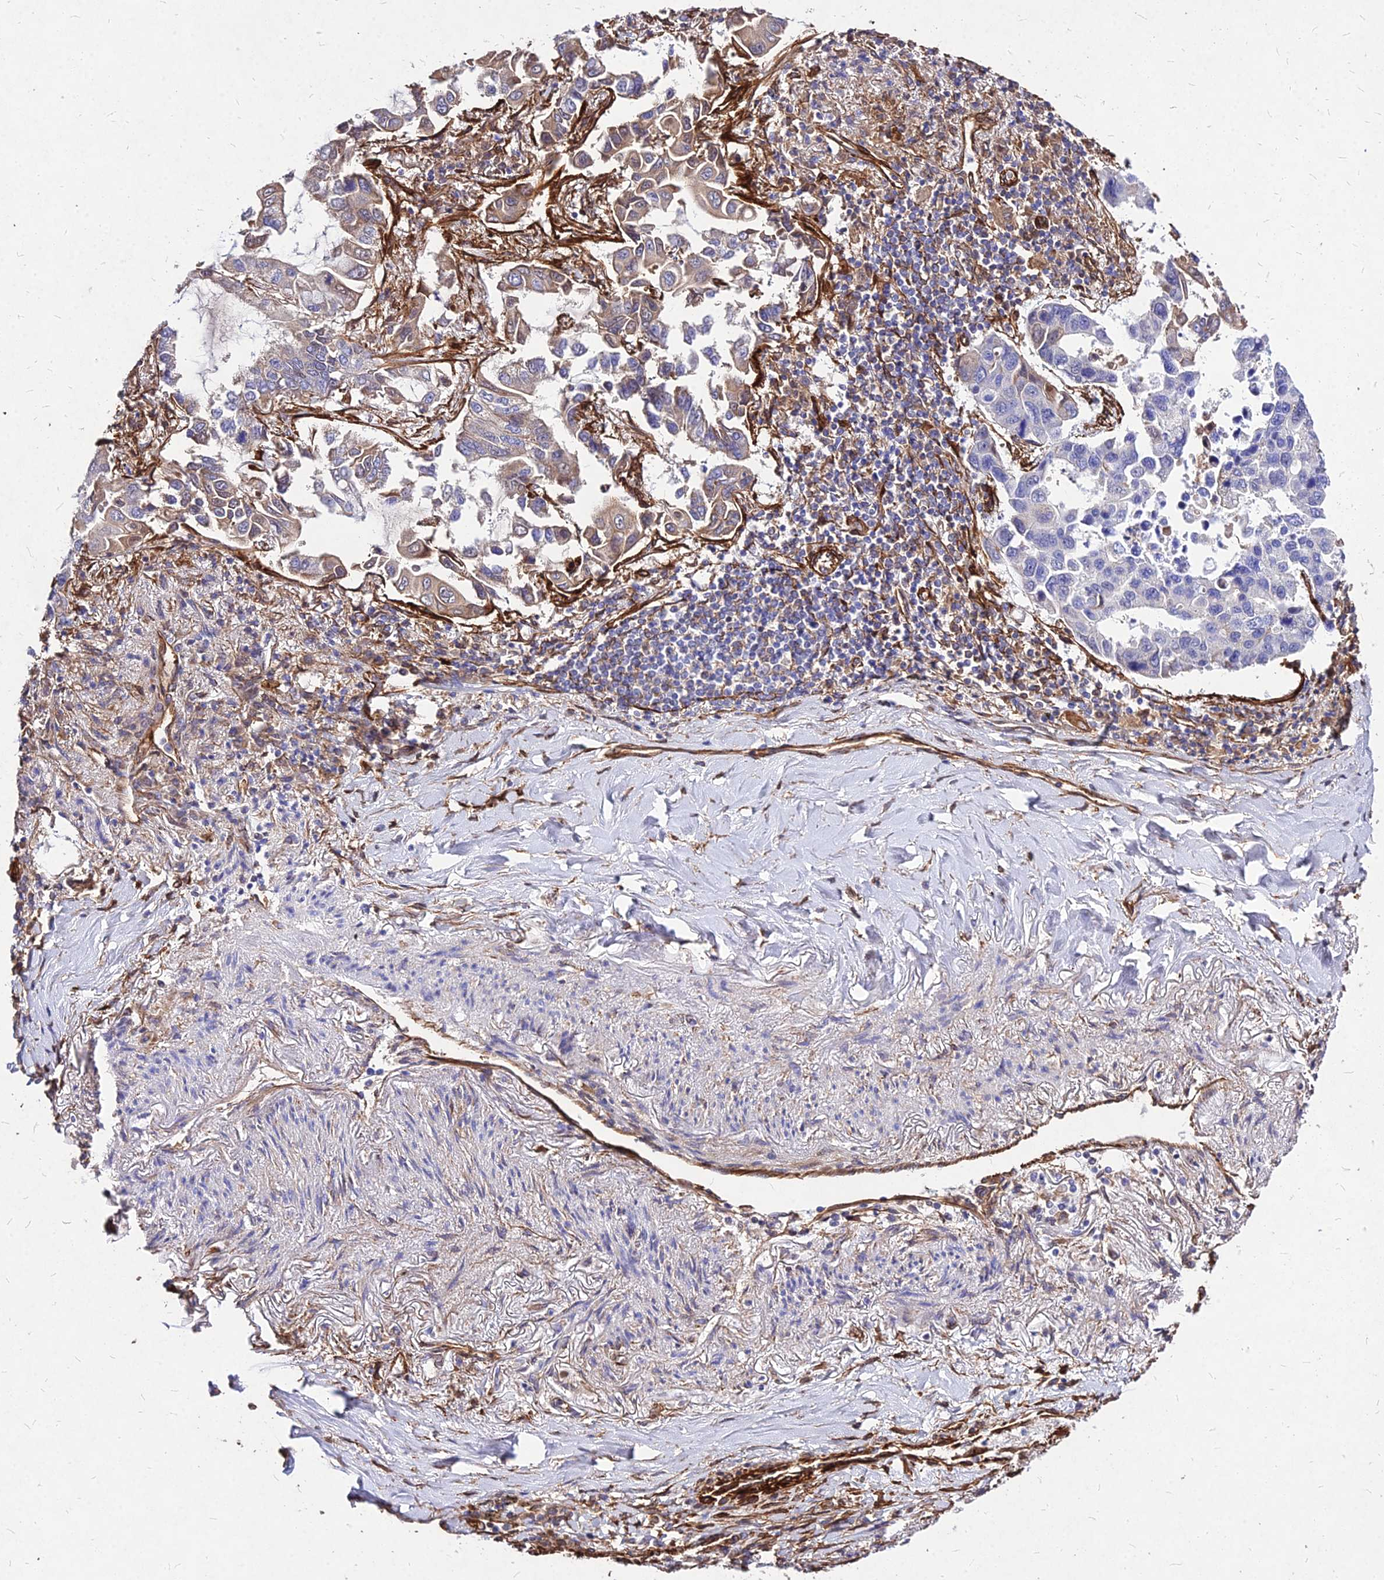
{"staining": {"intensity": "moderate", "quantity": "25%-75%", "location": "cytoplasmic/membranous"}, "tissue": "lung cancer", "cell_type": "Tumor cells", "image_type": "cancer", "snomed": [{"axis": "morphology", "description": "Adenocarcinoma, NOS"}, {"axis": "topography", "description": "Lung"}], "caption": "Immunohistochemistry staining of lung cancer, which shows medium levels of moderate cytoplasmic/membranous positivity in approximately 25%-75% of tumor cells indicating moderate cytoplasmic/membranous protein staining. The staining was performed using DAB (3,3'-diaminobenzidine) (brown) for protein detection and nuclei were counterstained in hematoxylin (blue).", "gene": "EFCC1", "patient": {"sex": "male", "age": 64}}